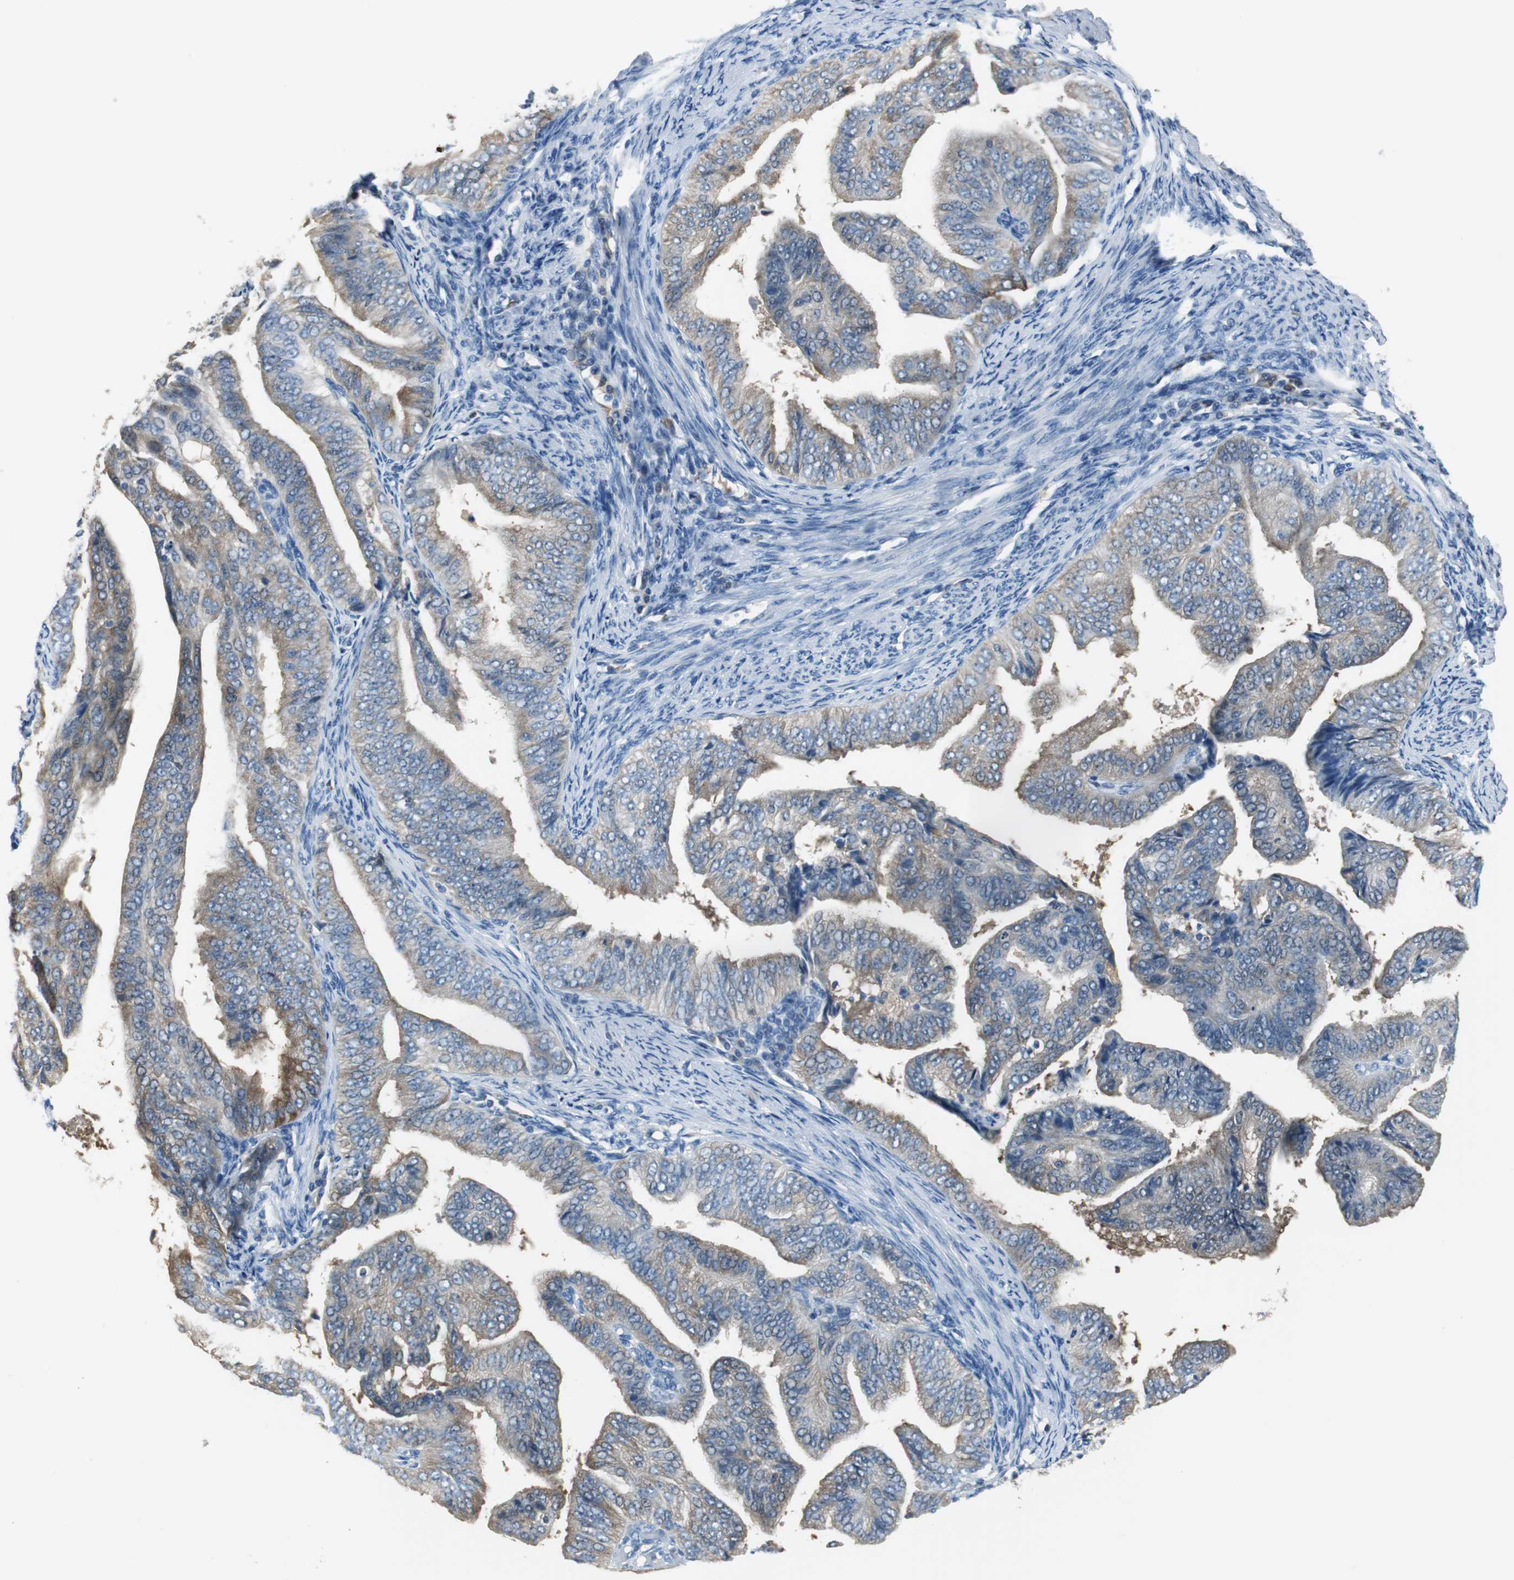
{"staining": {"intensity": "moderate", "quantity": "25%-75%", "location": "cytoplasmic/membranous"}, "tissue": "endometrial cancer", "cell_type": "Tumor cells", "image_type": "cancer", "snomed": [{"axis": "morphology", "description": "Adenocarcinoma, NOS"}, {"axis": "topography", "description": "Endometrium"}], "caption": "Immunohistochemical staining of human endometrial adenocarcinoma exhibits medium levels of moderate cytoplasmic/membranous protein expression in about 25%-75% of tumor cells. (brown staining indicates protein expression, while blue staining denotes nuclei).", "gene": "FBP1", "patient": {"sex": "female", "age": 58}}